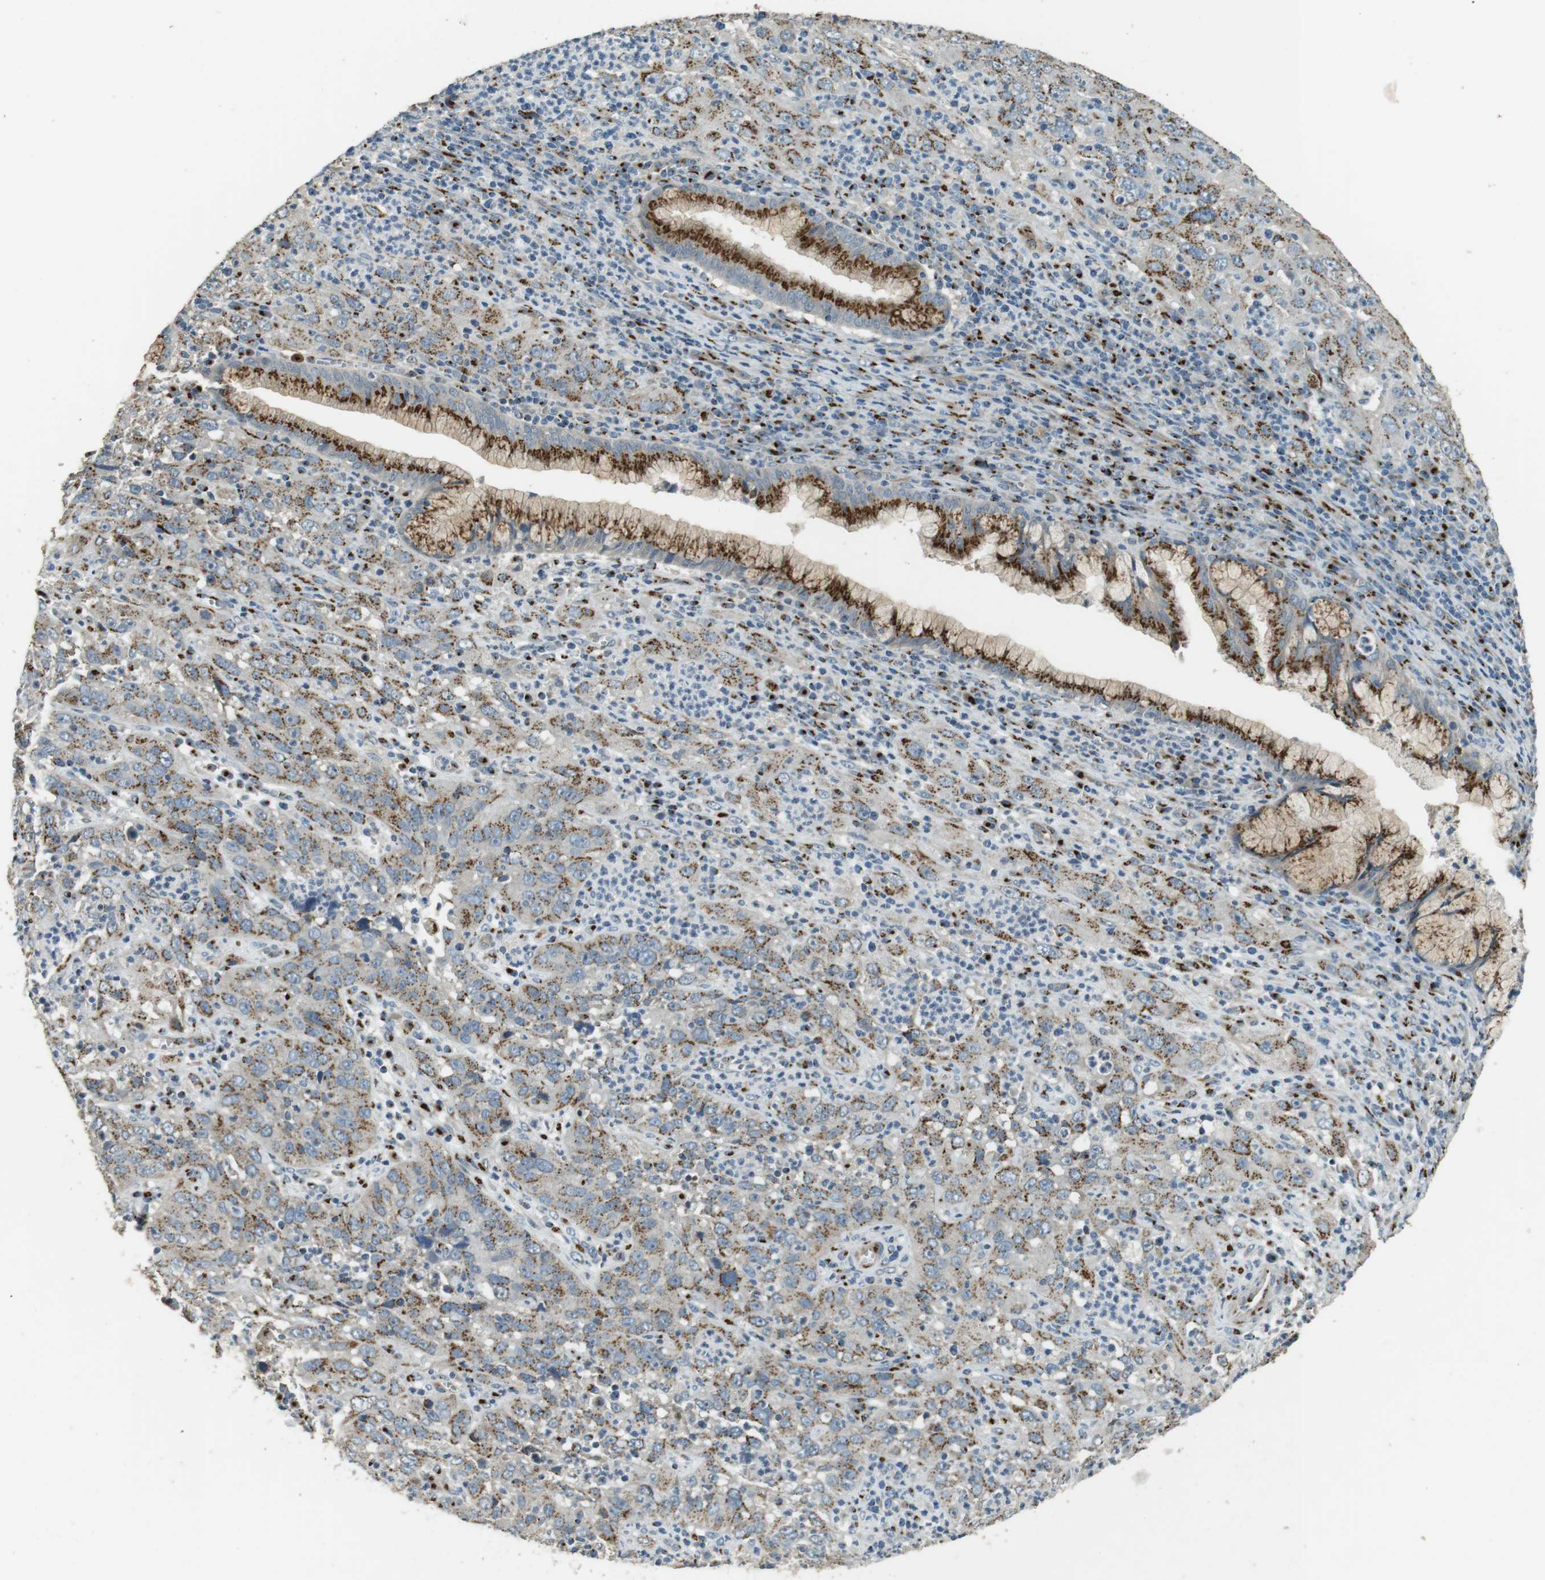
{"staining": {"intensity": "moderate", "quantity": ">75%", "location": "cytoplasmic/membranous"}, "tissue": "cervical cancer", "cell_type": "Tumor cells", "image_type": "cancer", "snomed": [{"axis": "morphology", "description": "Squamous cell carcinoma, NOS"}, {"axis": "topography", "description": "Cervix"}], "caption": "Cervical cancer (squamous cell carcinoma) stained with immunohistochemistry (IHC) reveals moderate cytoplasmic/membranous positivity in approximately >75% of tumor cells.", "gene": "TMEM115", "patient": {"sex": "female", "age": 32}}